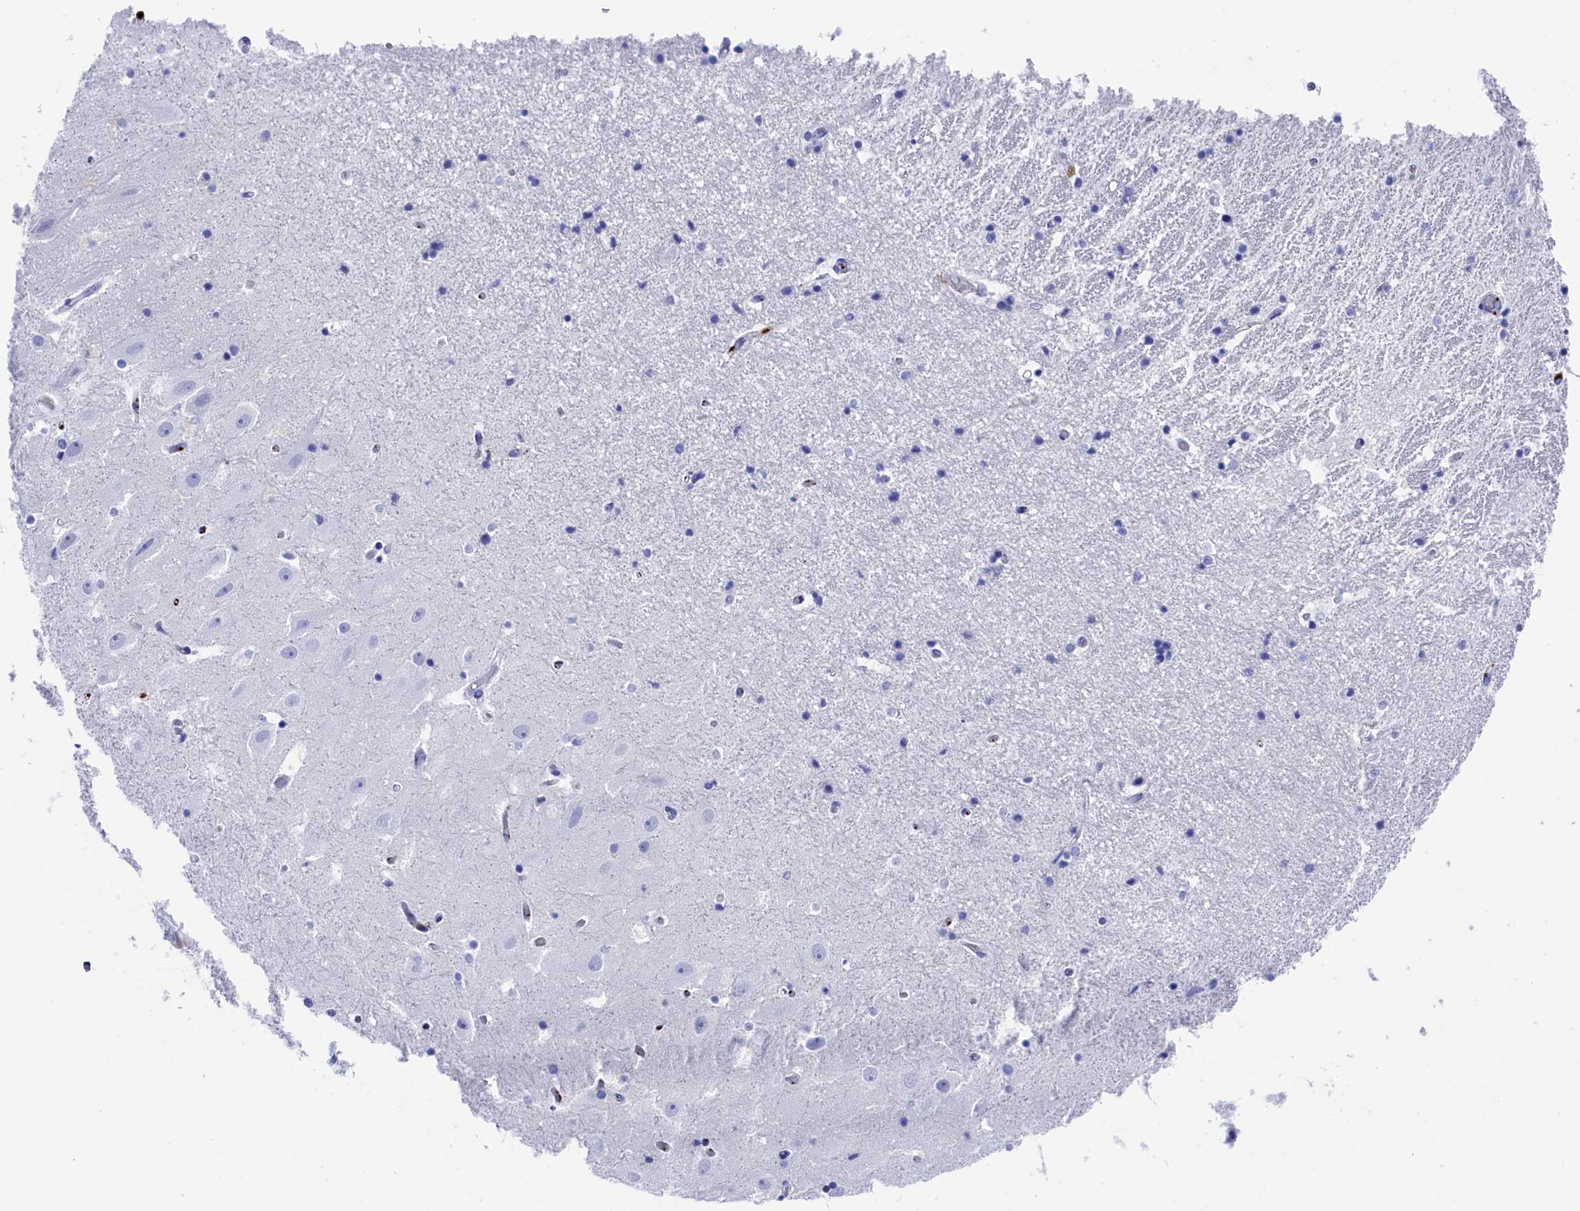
{"staining": {"intensity": "negative", "quantity": "none", "location": "none"}, "tissue": "hippocampus", "cell_type": "Glial cells", "image_type": "normal", "snomed": [{"axis": "morphology", "description": "Normal tissue, NOS"}, {"axis": "topography", "description": "Hippocampus"}], "caption": "Immunohistochemistry photomicrograph of normal hippocampus: human hippocampus stained with DAB shows no significant protein expression in glial cells.", "gene": "PLAC8", "patient": {"sex": "female", "age": 52}}